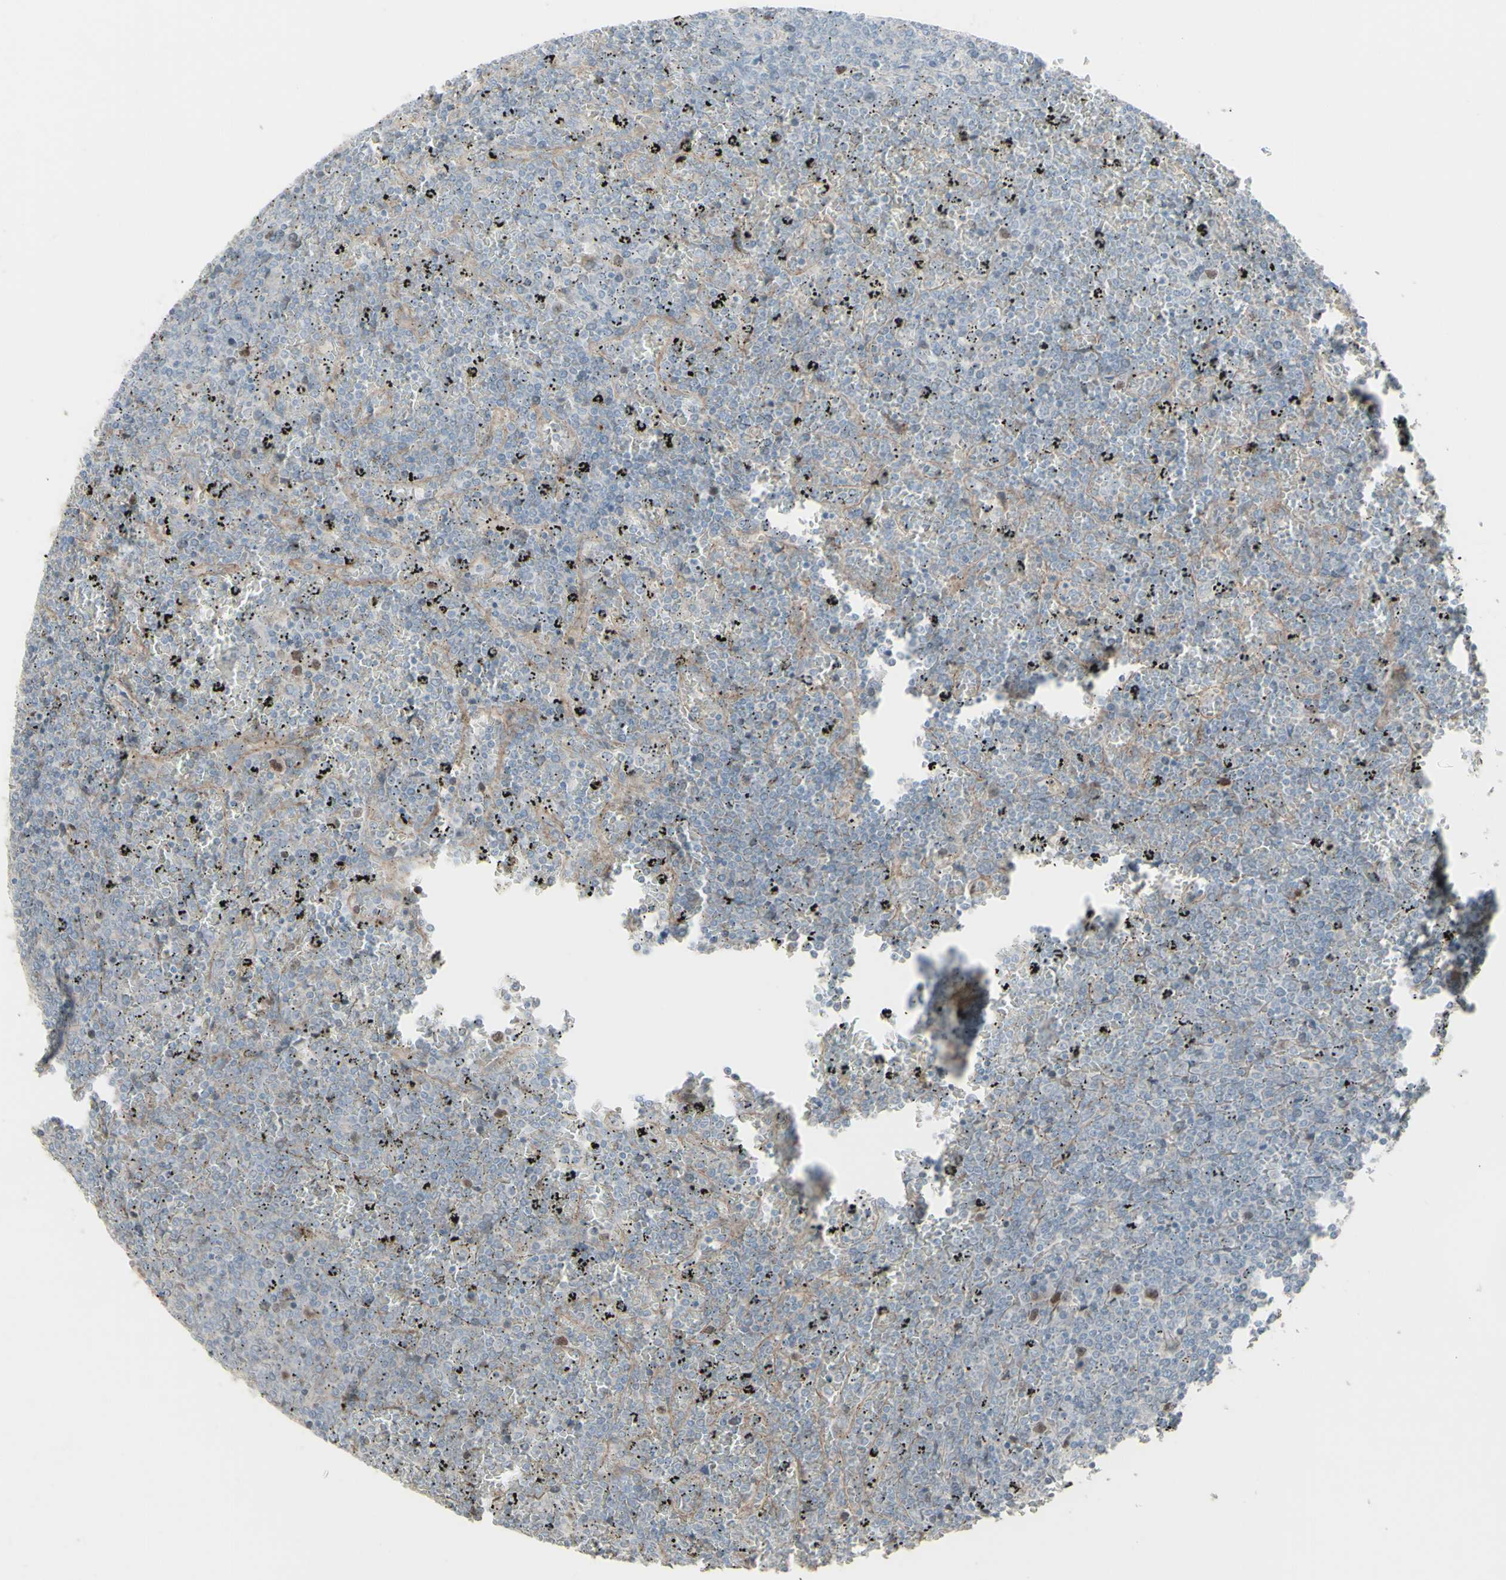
{"staining": {"intensity": "negative", "quantity": "none", "location": "none"}, "tissue": "lymphoma", "cell_type": "Tumor cells", "image_type": "cancer", "snomed": [{"axis": "morphology", "description": "Malignant lymphoma, non-Hodgkin's type, Low grade"}, {"axis": "topography", "description": "Spleen"}], "caption": "Immunohistochemical staining of human lymphoma exhibits no significant positivity in tumor cells.", "gene": "GMNN", "patient": {"sex": "female", "age": 77}}